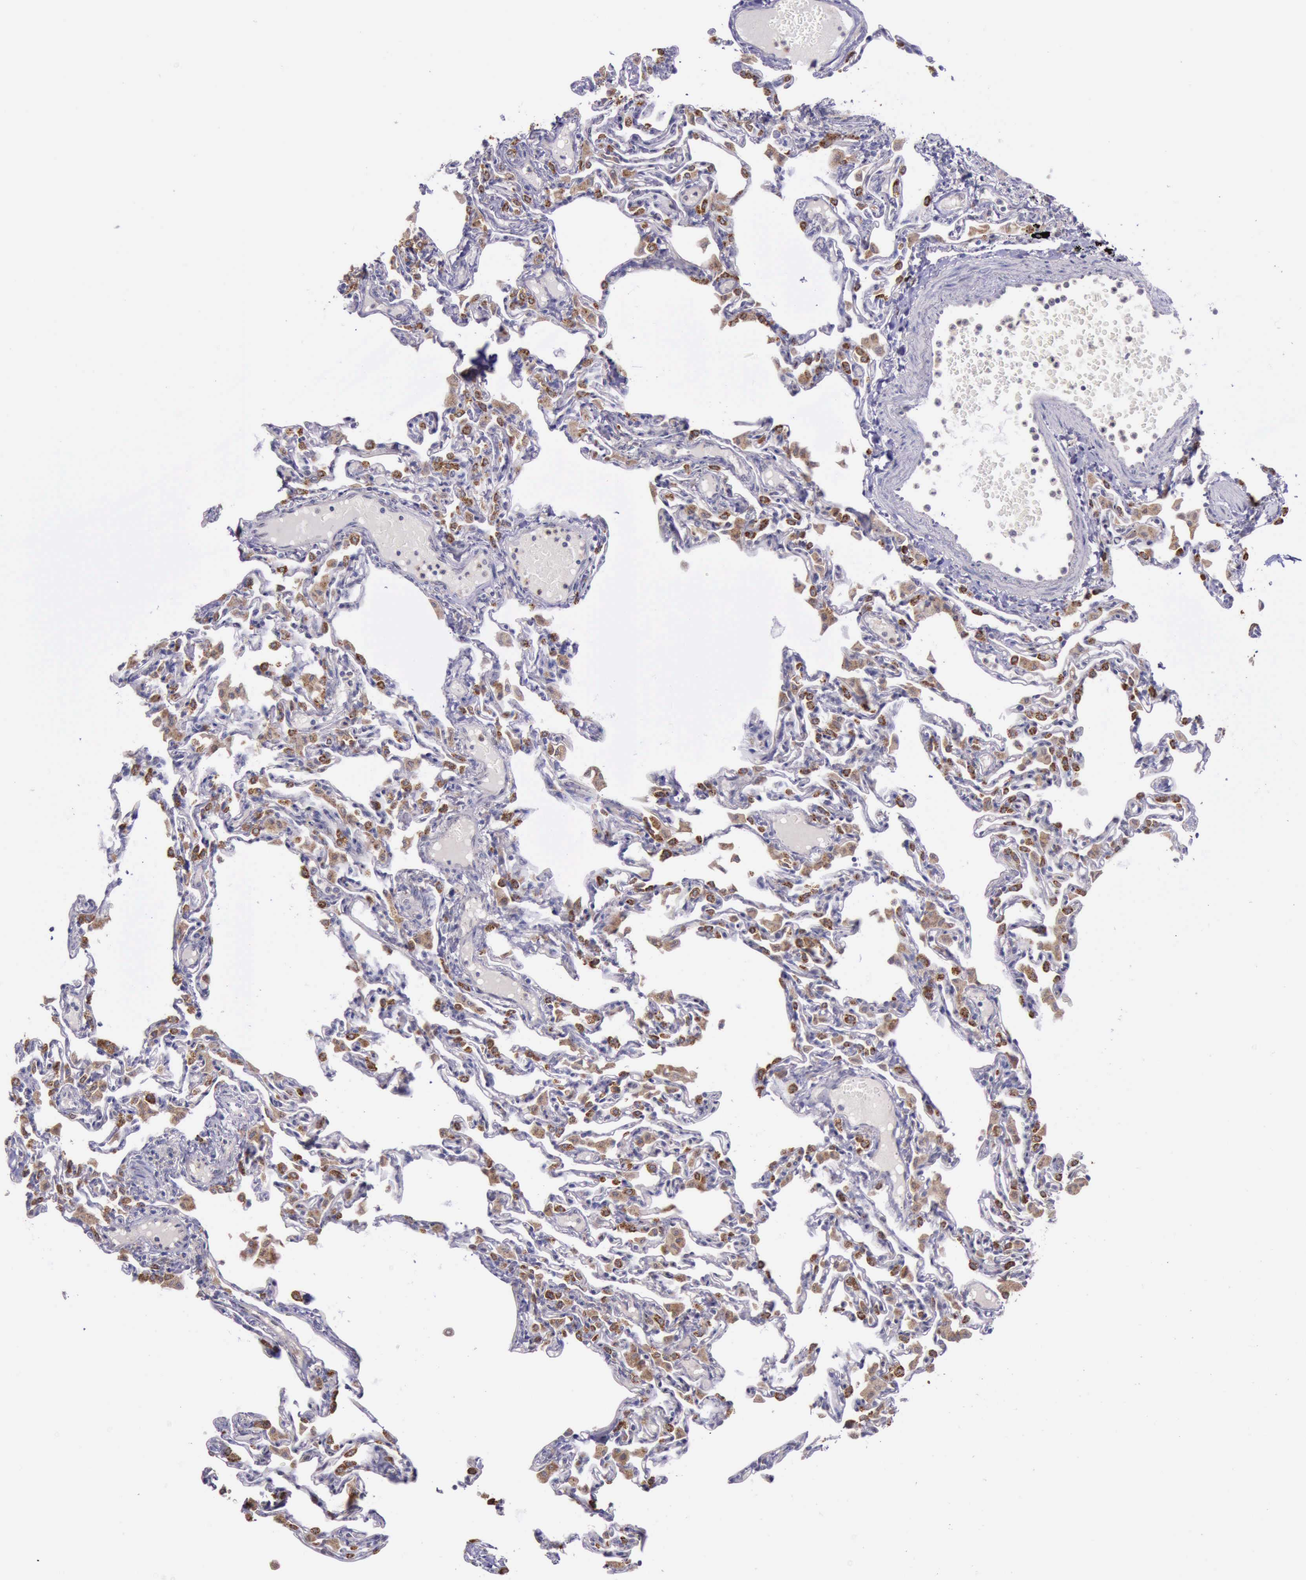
{"staining": {"intensity": "negative", "quantity": "none", "location": "none"}, "tissue": "lung", "cell_type": "Alveolar cells", "image_type": "normal", "snomed": [{"axis": "morphology", "description": "Normal tissue, NOS"}, {"axis": "topography", "description": "Lung"}], "caption": "Alveolar cells are negative for brown protein staining in unremarkable lung.", "gene": "PLEK2", "patient": {"sex": "female", "age": 49}}